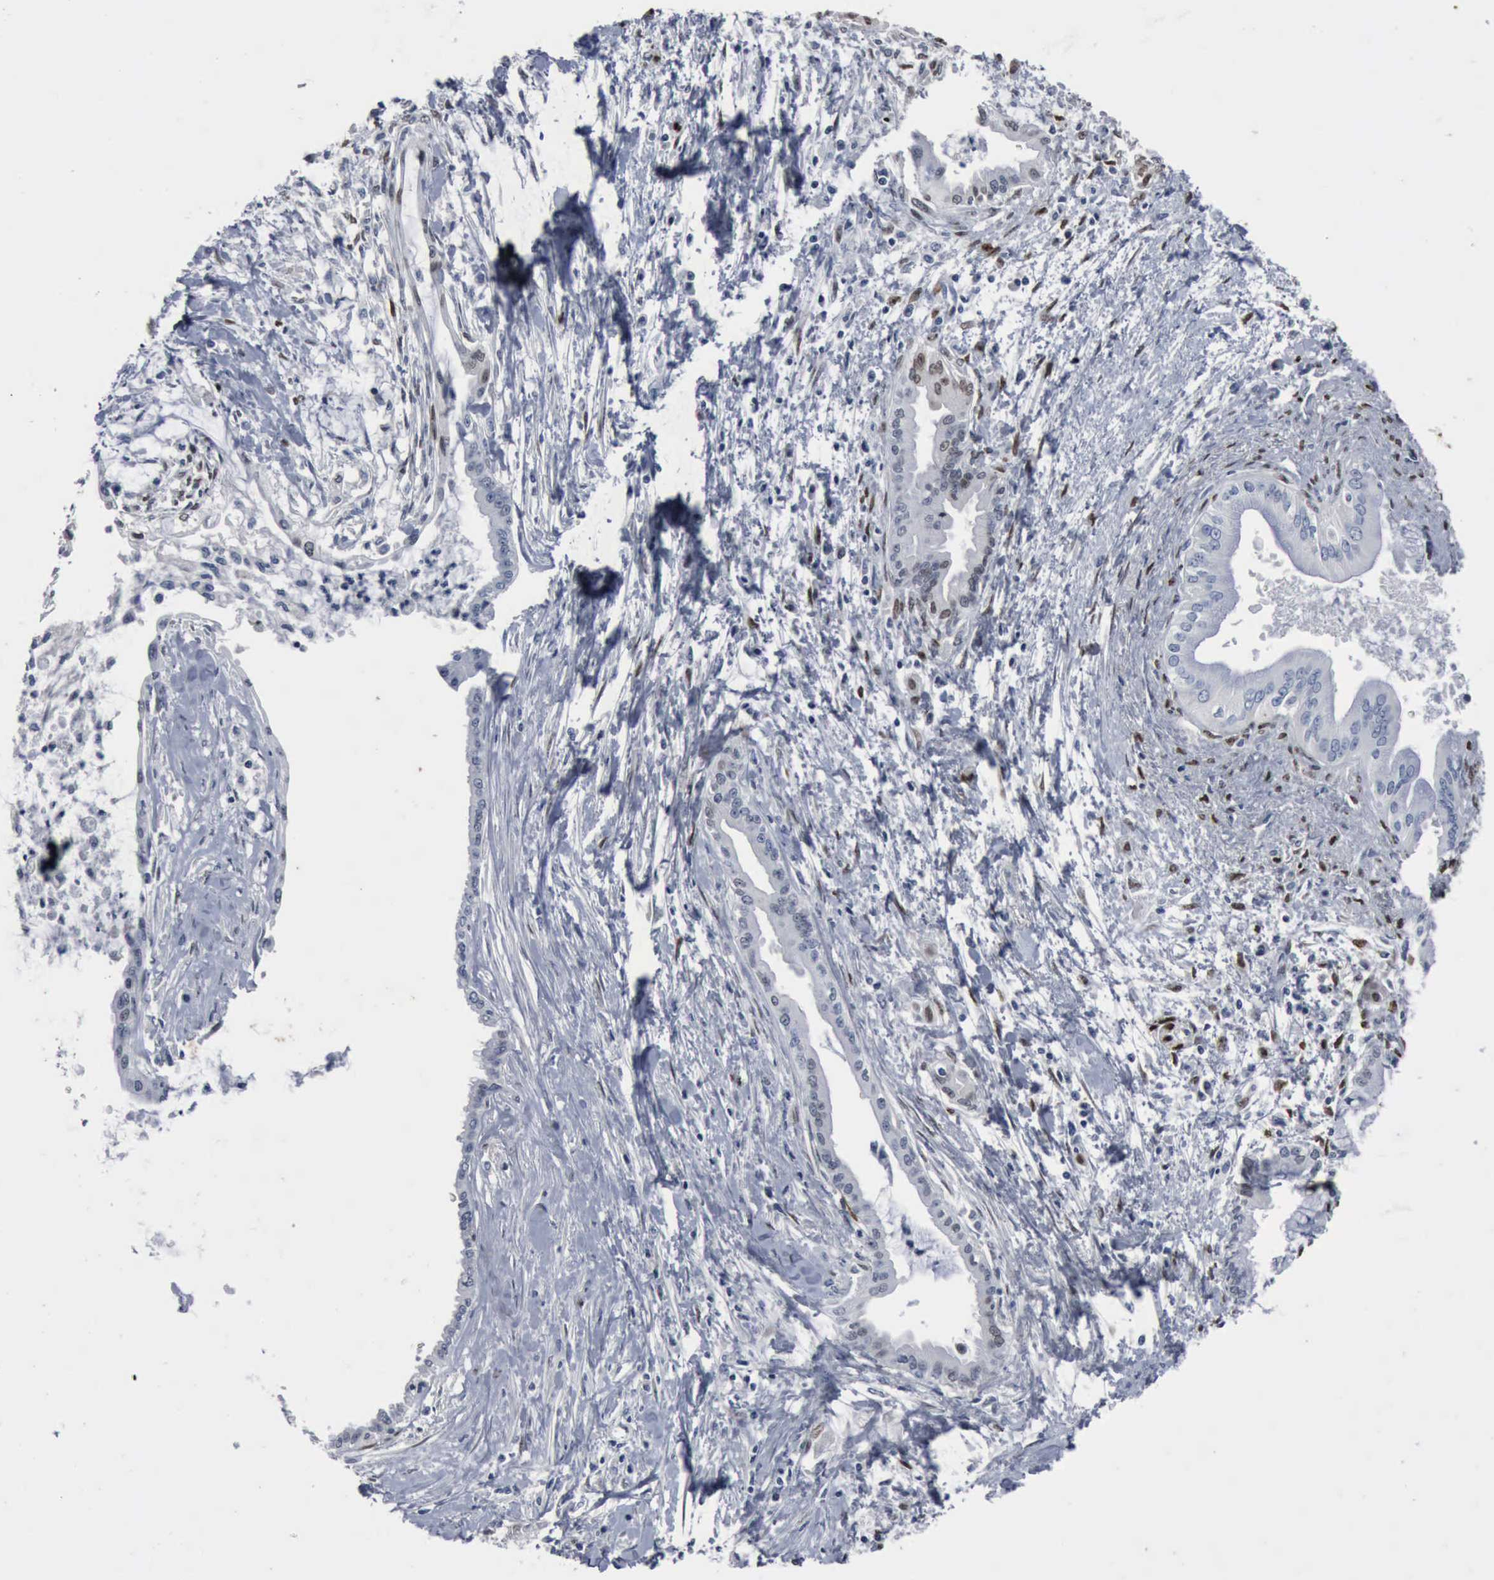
{"staining": {"intensity": "negative", "quantity": "none", "location": "none"}, "tissue": "pancreatic cancer", "cell_type": "Tumor cells", "image_type": "cancer", "snomed": [{"axis": "morphology", "description": "Adenocarcinoma, NOS"}, {"axis": "topography", "description": "Pancreas"}], "caption": "A histopathology image of pancreatic cancer stained for a protein exhibits no brown staining in tumor cells.", "gene": "FGF2", "patient": {"sex": "female", "age": 64}}